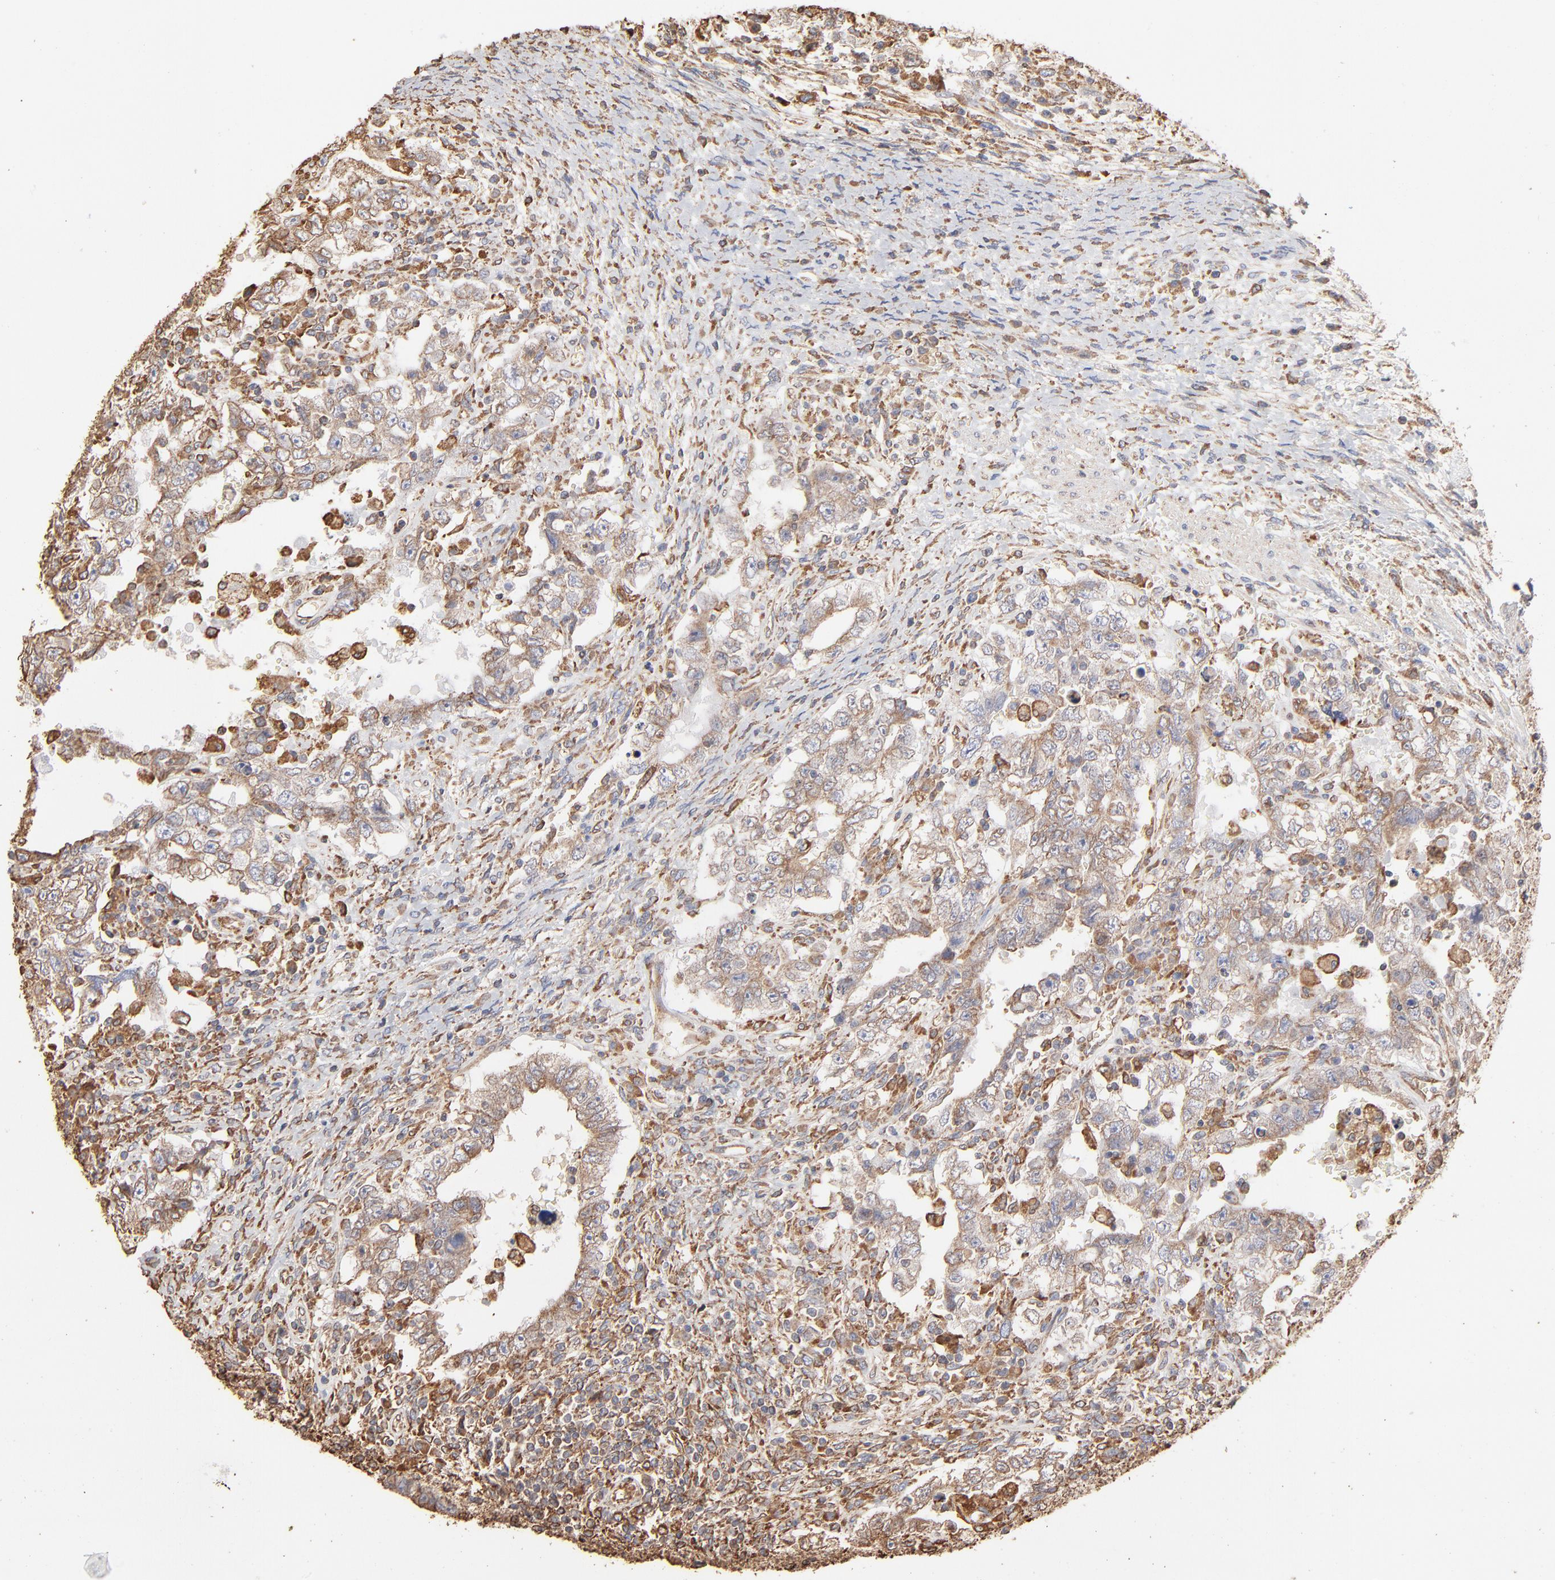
{"staining": {"intensity": "negative", "quantity": "none", "location": "none"}, "tissue": "testis cancer", "cell_type": "Tumor cells", "image_type": "cancer", "snomed": [{"axis": "morphology", "description": "Carcinoma, Embryonal, NOS"}, {"axis": "topography", "description": "Testis"}], "caption": "An image of human testis cancer is negative for staining in tumor cells.", "gene": "PDIA3", "patient": {"sex": "male", "age": 26}}